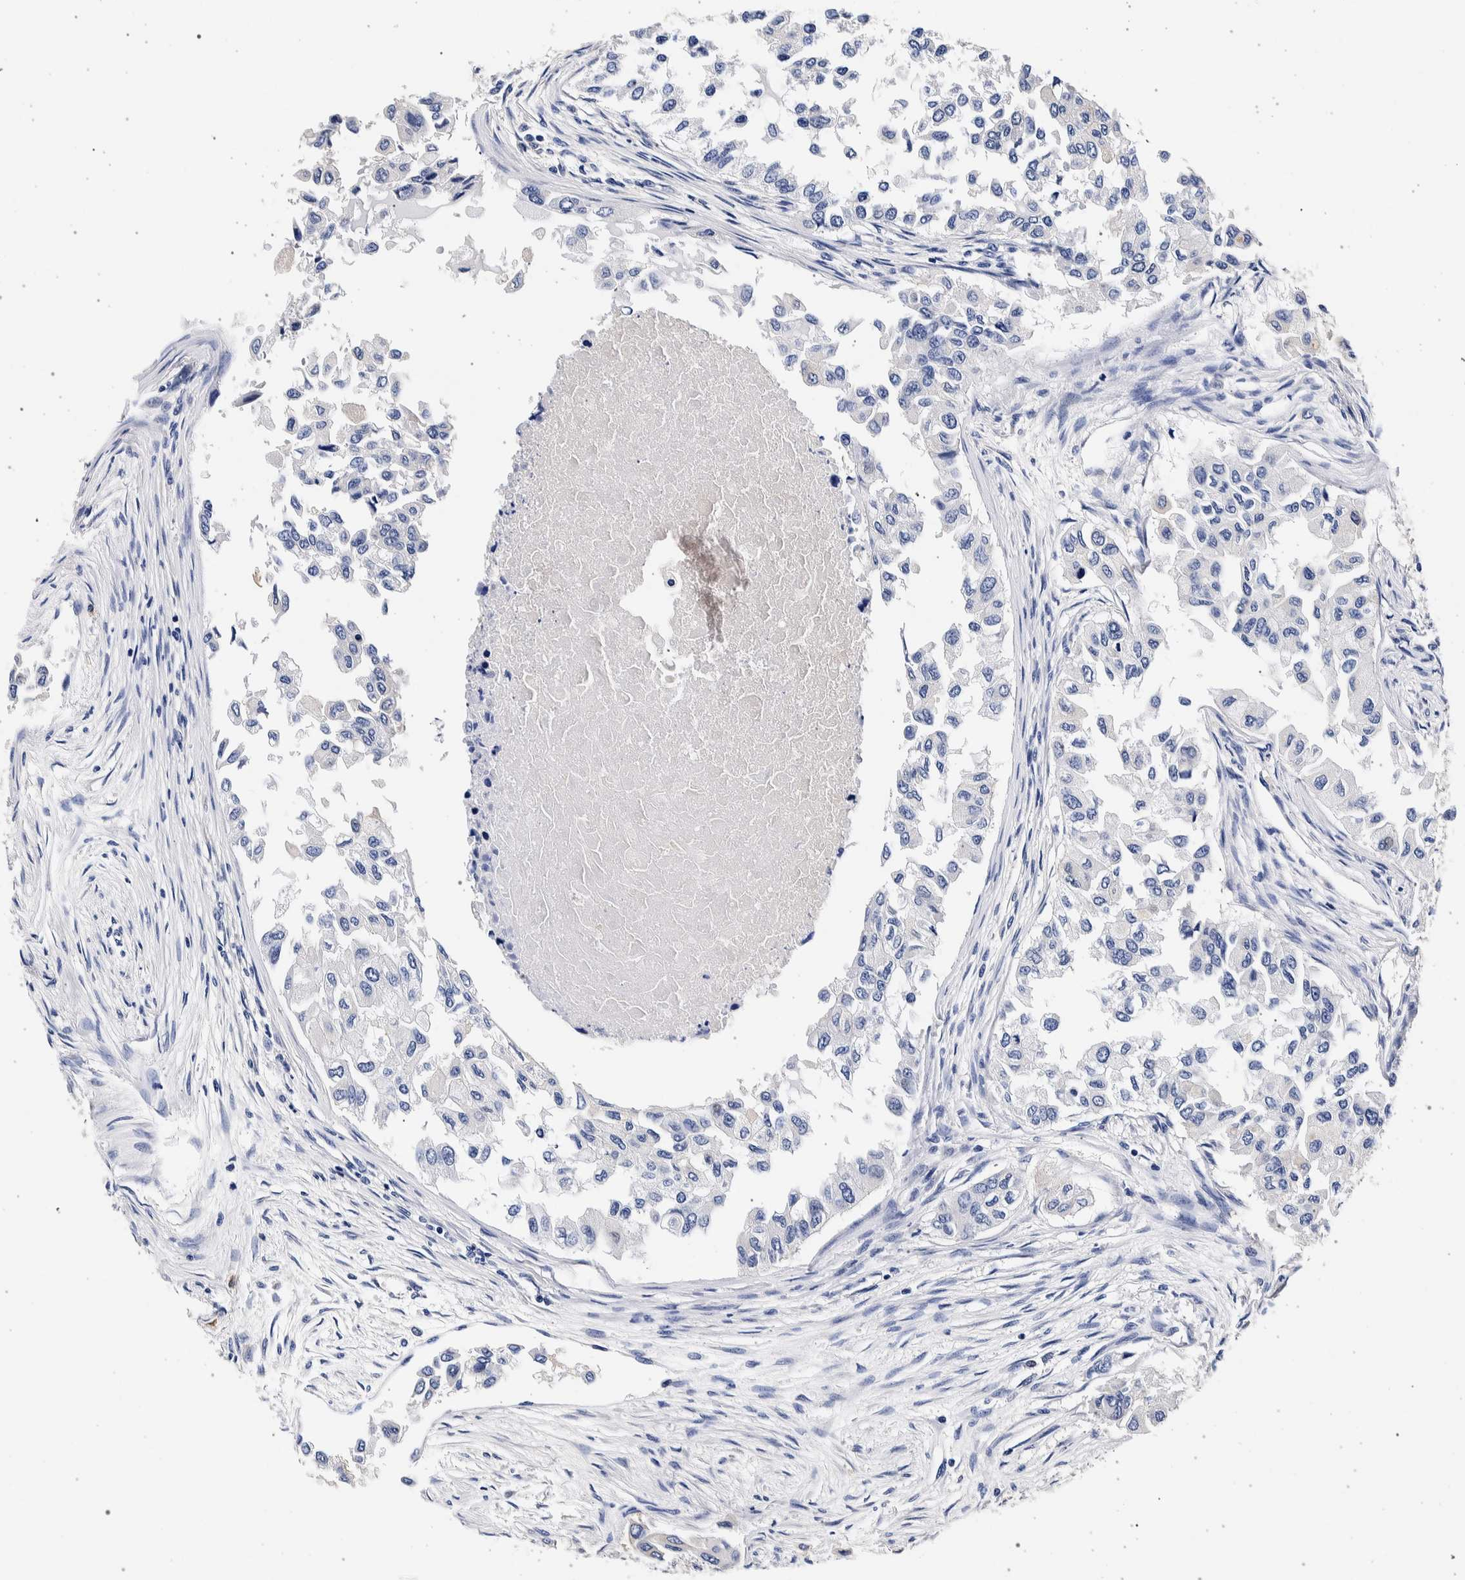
{"staining": {"intensity": "negative", "quantity": "none", "location": "none"}, "tissue": "breast cancer", "cell_type": "Tumor cells", "image_type": "cancer", "snomed": [{"axis": "morphology", "description": "Normal tissue, NOS"}, {"axis": "morphology", "description": "Duct carcinoma"}, {"axis": "topography", "description": "Breast"}], "caption": "Immunohistochemistry image of breast cancer stained for a protein (brown), which reveals no staining in tumor cells.", "gene": "NIBAN2", "patient": {"sex": "female", "age": 49}}